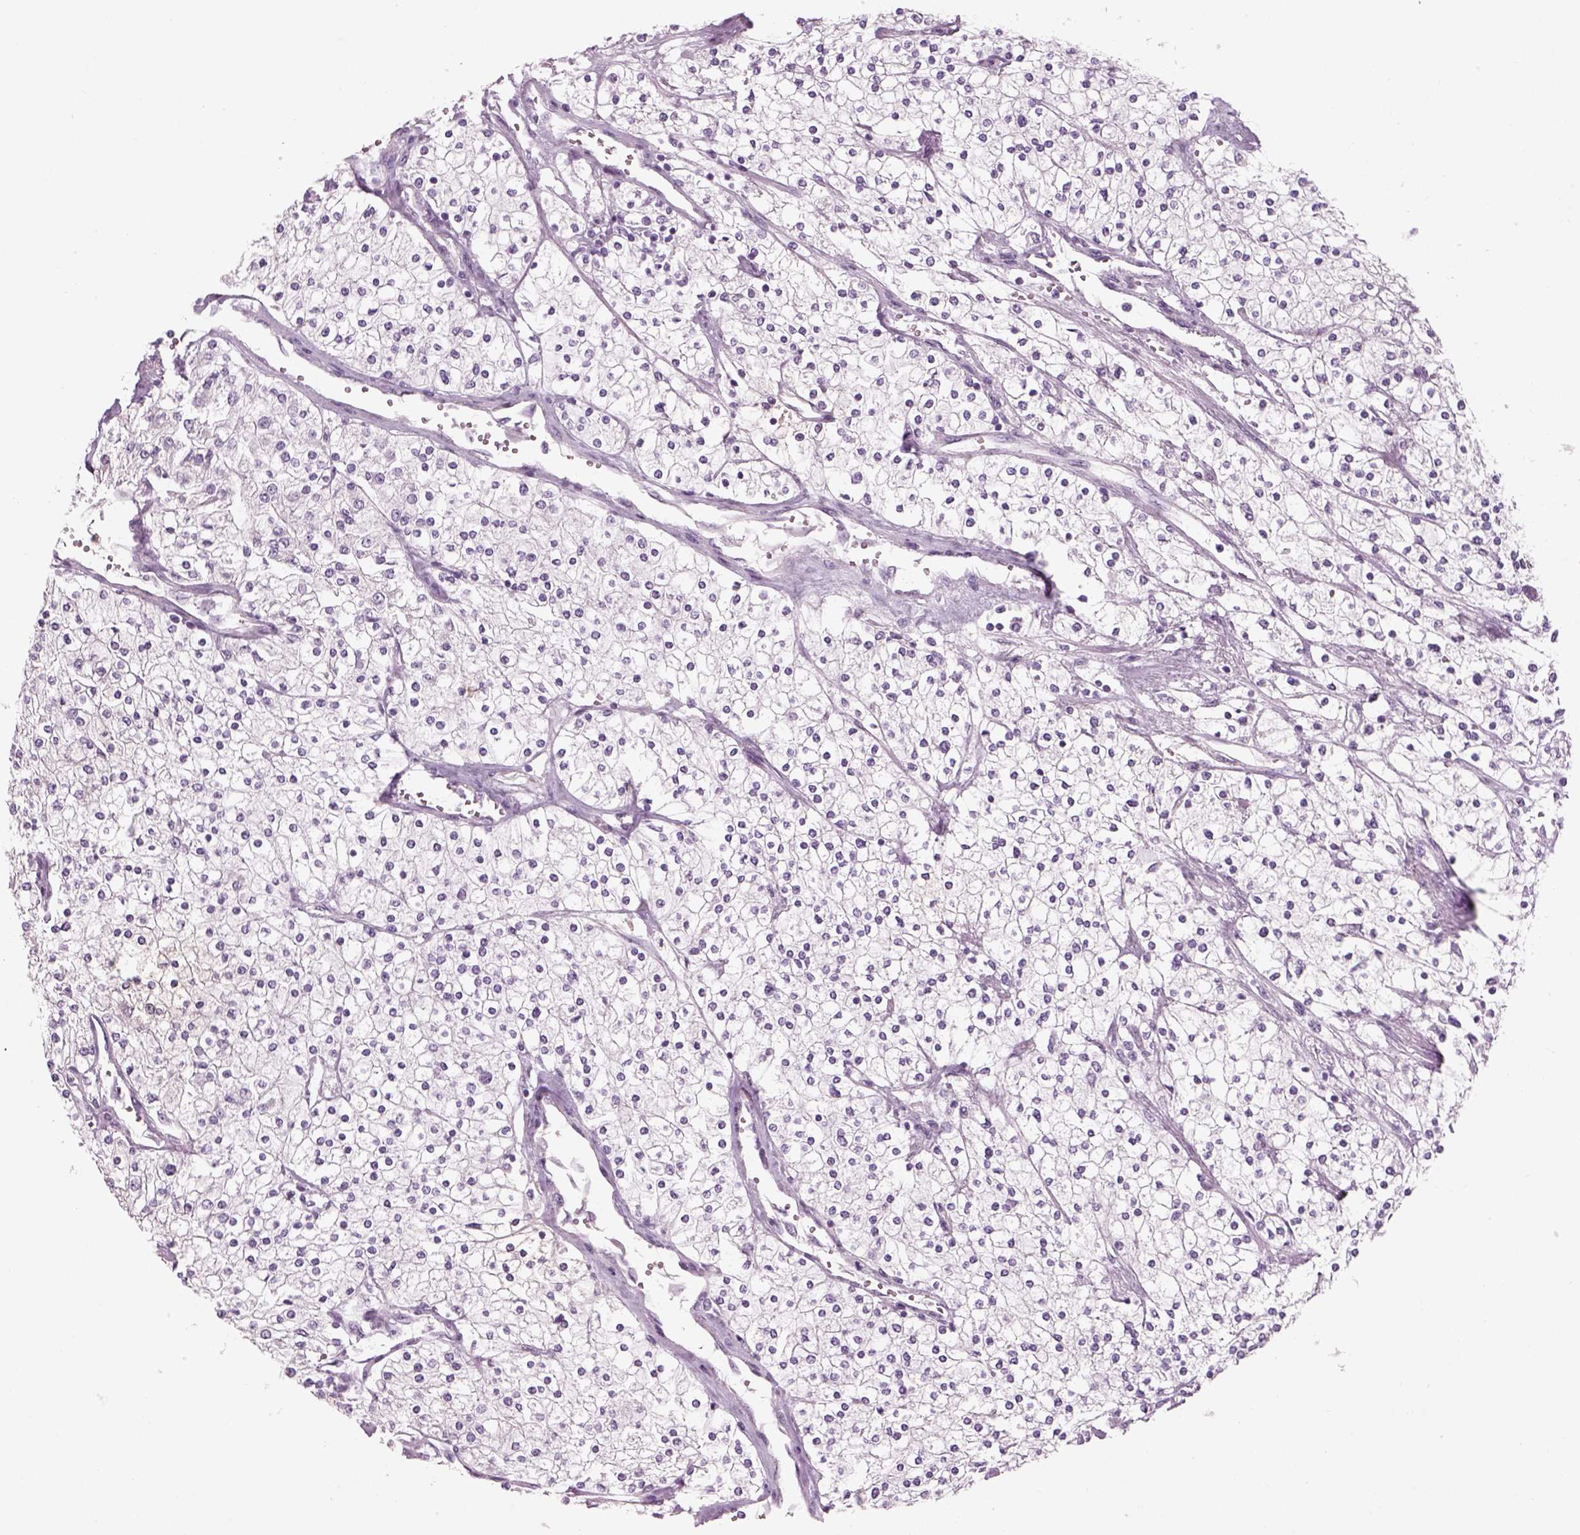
{"staining": {"intensity": "negative", "quantity": "none", "location": "none"}, "tissue": "renal cancer", "cell_type": "Tumor cells", "image_type": "cancer", "snomed": [{"axis": "morphology", "description": "Adenocarcinoma, NOS"}, {"axis": "topography", "description": "Kidney"}], "caption": "Micrograph shows no significant protein positivity in tumor cells of renal adenocarcinoma.", "gene": "GAS2L2", "patient": {"sex": "male", "age": 80}}